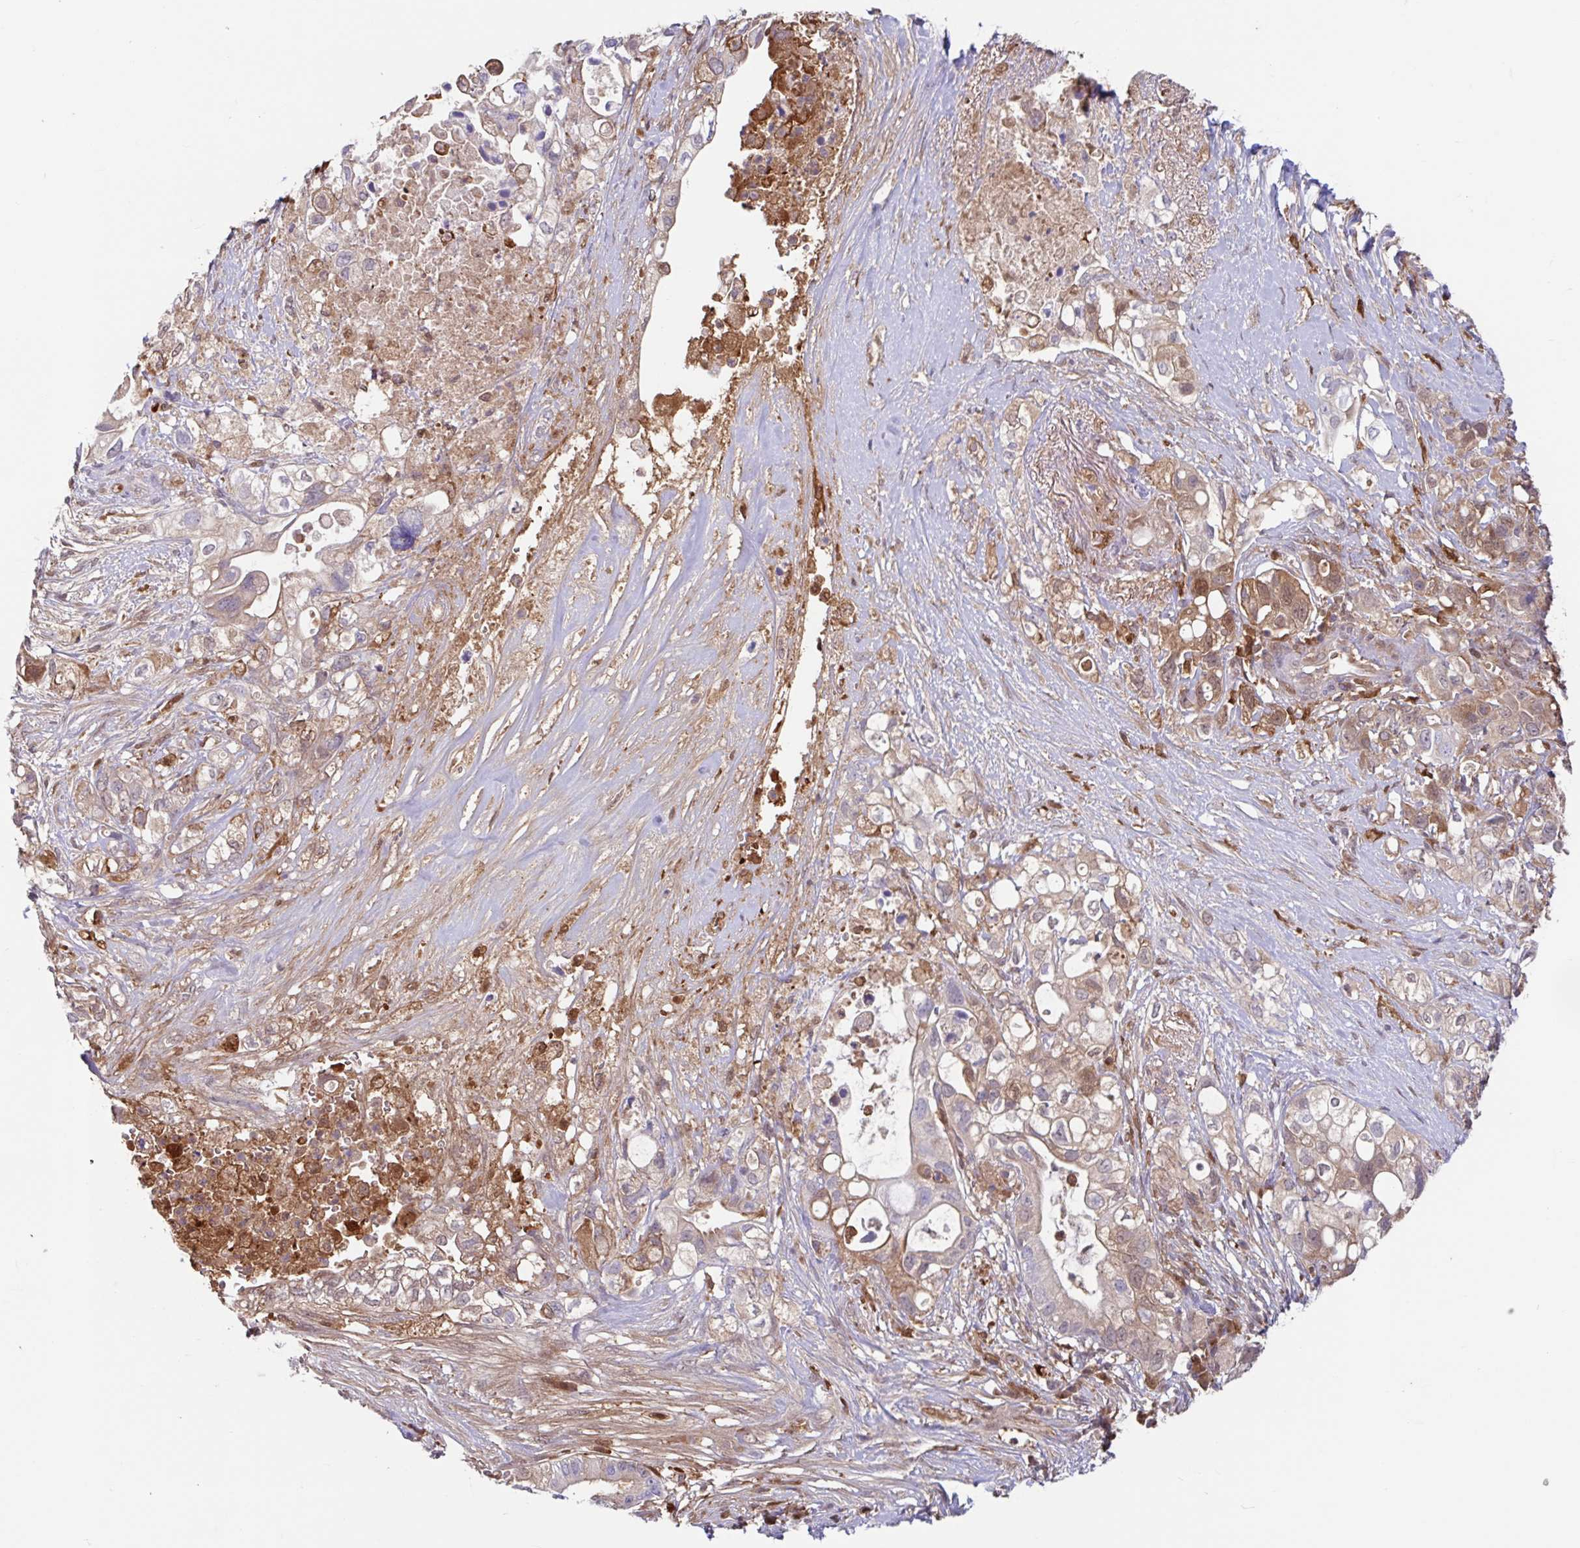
{"staining": {"intensity": "moderate", "quantity": ">75%", "location": "cytoplasmic/membranous,nuclear"}, "tissue": "pancreatic cancer", "cell_type": "Tumor cells", "image_type": "cancer", "snomed": [{"axis": "morphology", "description": "Adenocarcinoma, NOS"}, {"axis": "topography", "description": "Pancreas"}], "caption": "This photomicrograph exhibits pancreatic cancer (adenocarcinoma) stained with immunohistochemistry to label a protein in brown. The cytoplasmic/membranous and nuclear of tumor cells show moderate positivity for the protein. Nuclei are counter-stained blue.", "gene": "BLVRA", "patient": {"sex": "female", "age": 72}}